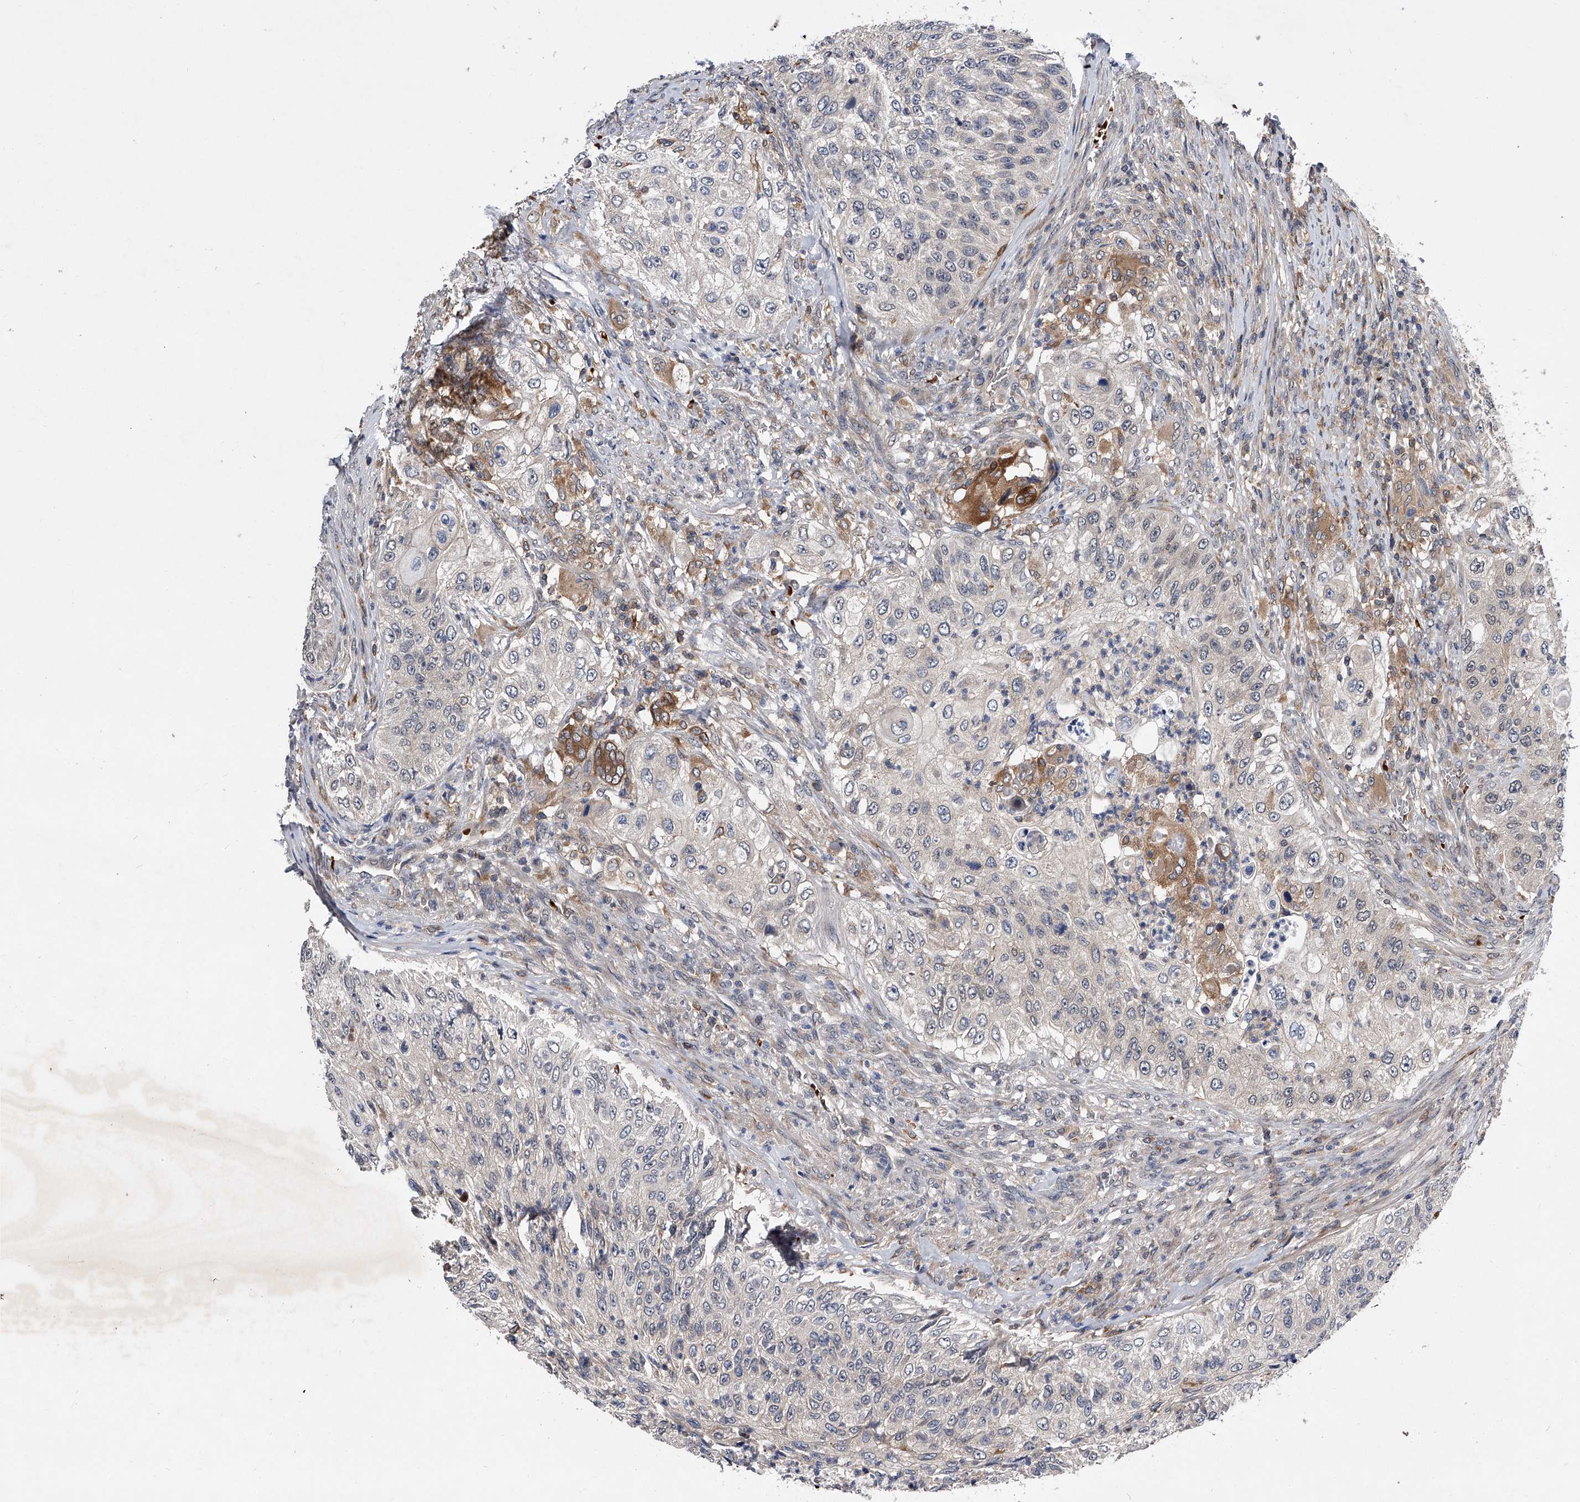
{"staining": {"intensity": "negative", "quantity": "none", "location": "none"}, "tissue": "urothelial cancer", "cell_type": "Tumor cells", "image_type": "cancer", "snomed": [{"axis": "morphology", "description": "Urothelial carcinoma, High grade"}, {"axis": "topography", "description": "Urinary bladder"}], "caption": "The image reveals no staining of tumor cells in urothelial cancer. Brightfield microscopy of immunohistochemistry stained with DAB (3,3'-diaminobenzidine) (brown) and hematoxylin (blue), captured at high magnification.", "gene": "ZNF30", "patient": {"sex": "female", "age": 60}}